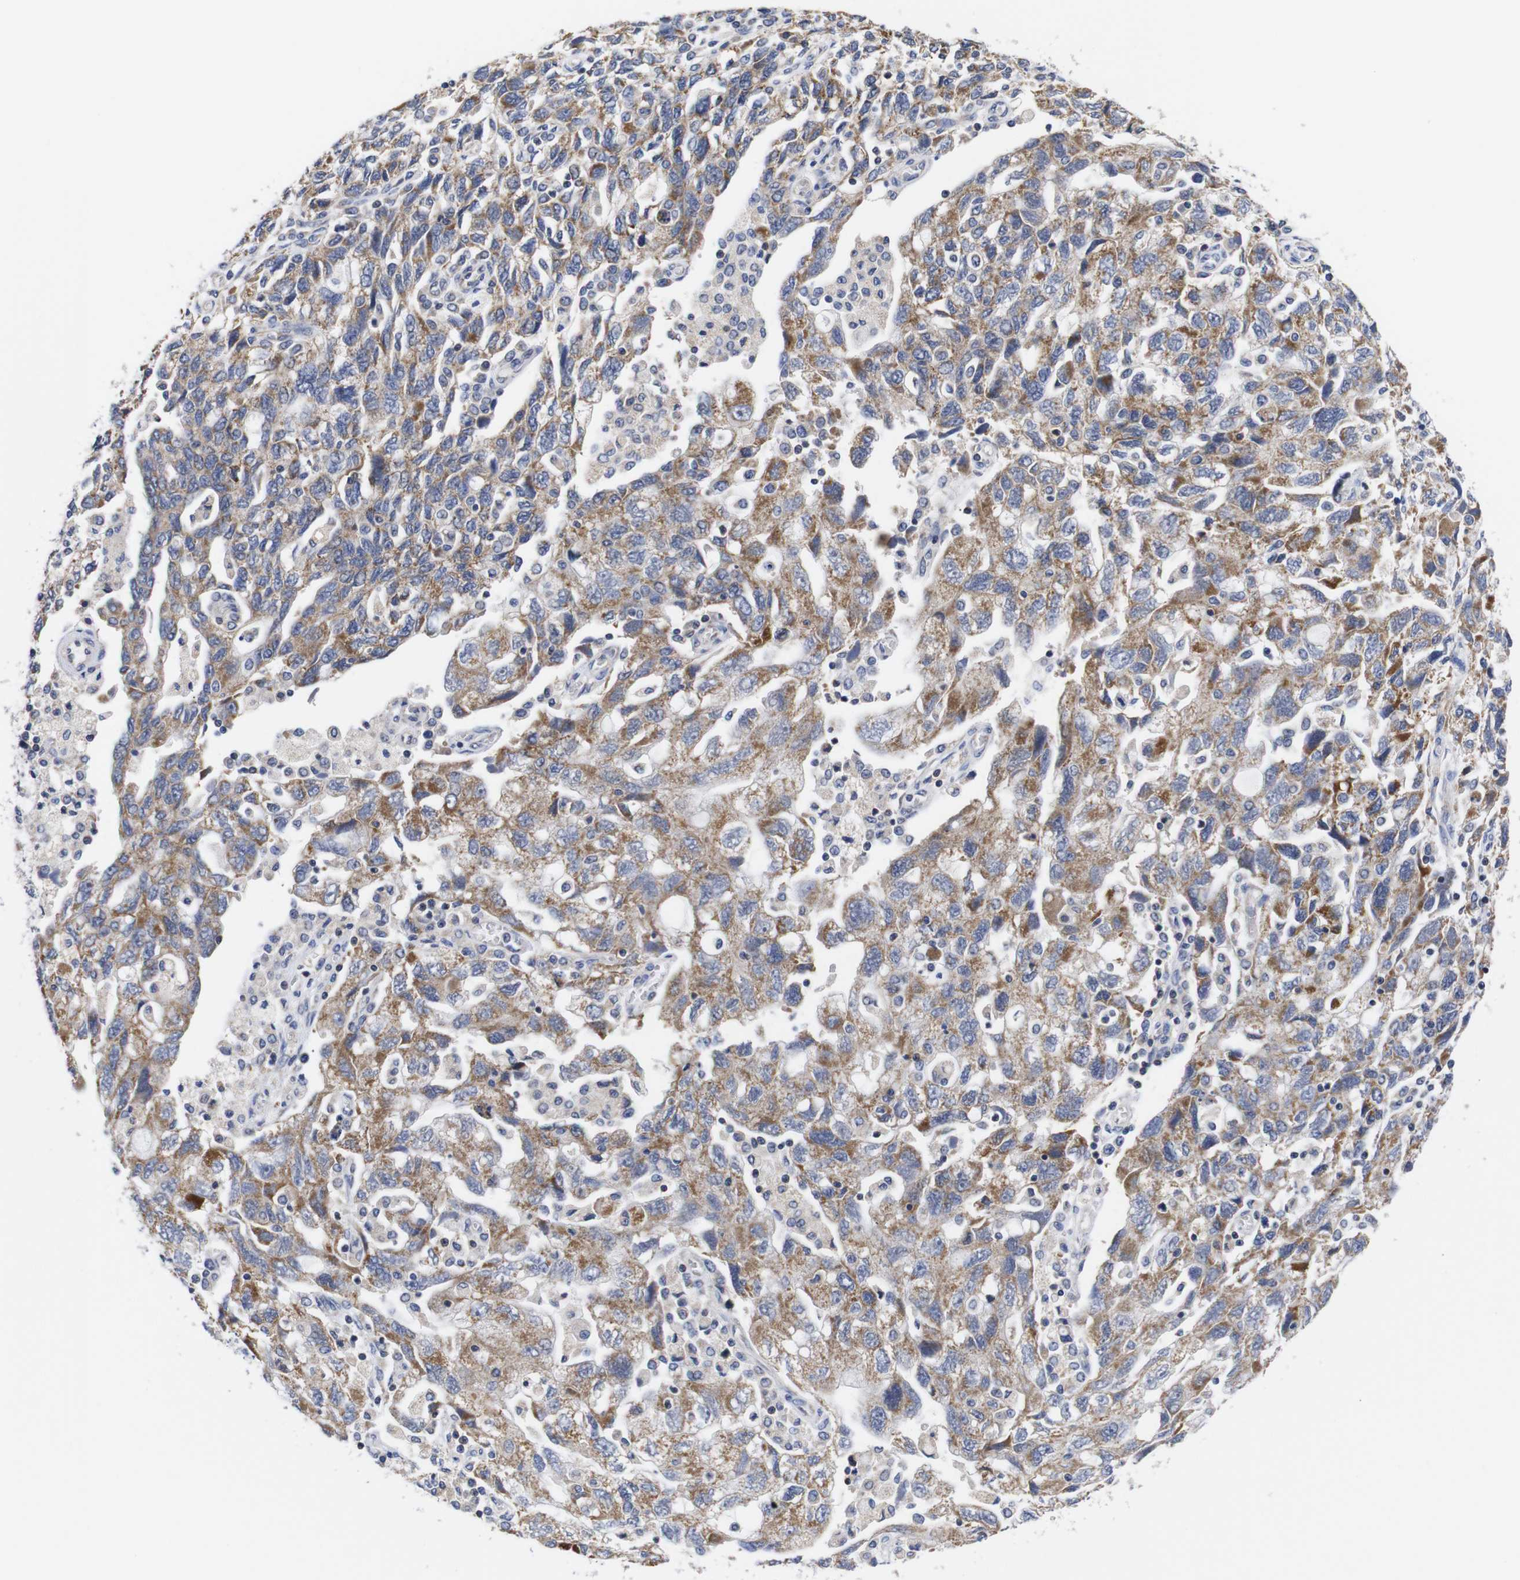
{"staining": {"intensity": "moderate", "quantity": ">75%", "location": "cytoplasmic/membranous"}, "tissue": "ovarian cancer", "cell_type": "Tumor cells", "image_type": "cancer", "snomed": [{"axis": "morphology", "description": "Carcinoma, NOS"}, {"axis": "morphology", "description": "Cystadenocarcinoma, serous, NOS"}, {"axis": "topography", "description": "Ovary"}], "caption": "Moderate cytoplasmic/membranous expression is seen in approximately >75% of tumor cells in ovarian carcinoma. (Brightfield microscopy of DAB IHC at high magnification).", "gene": "OPN3", "patient": {"sex": "female", "age": 69}}